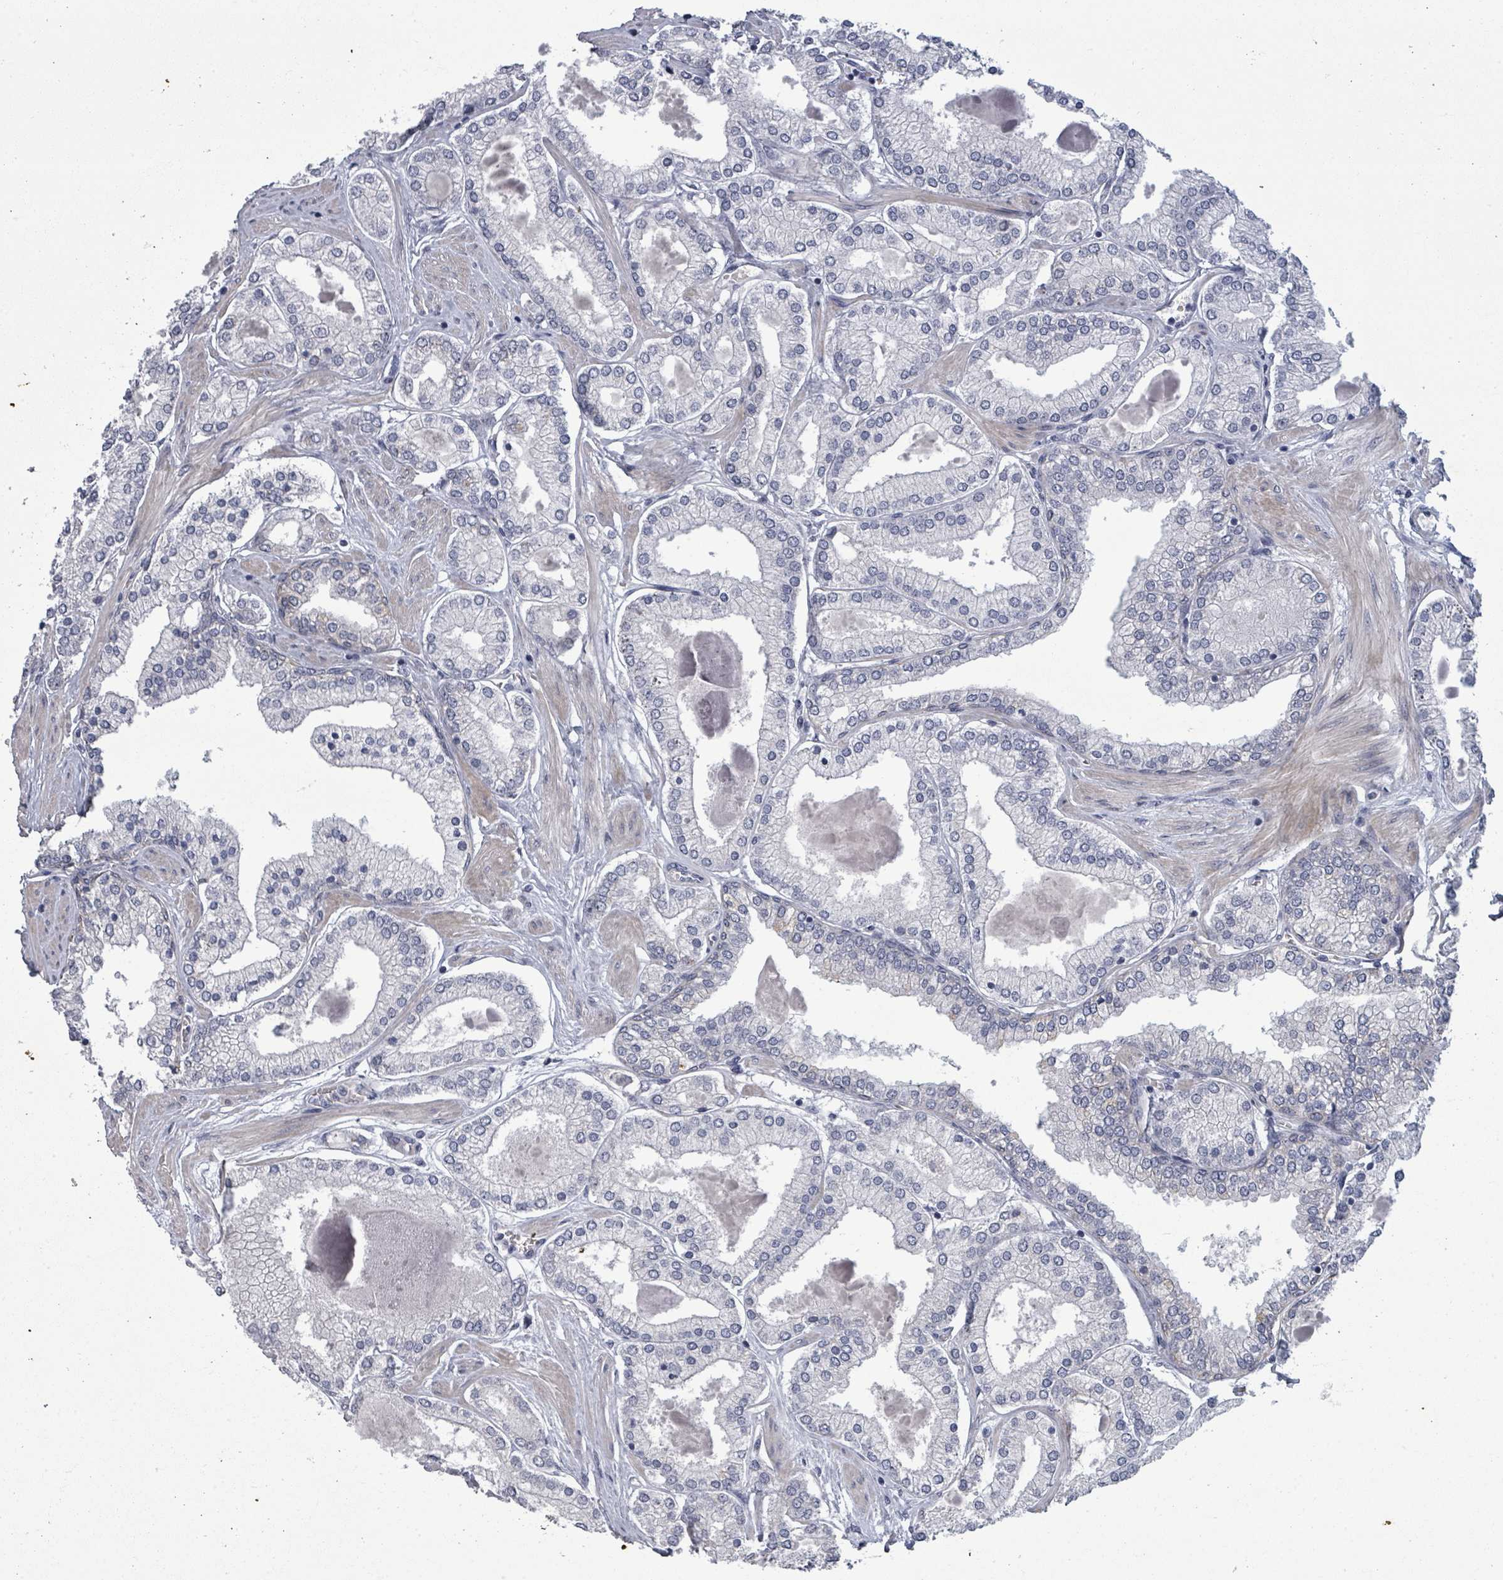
{"staining": {"intensity": "negative", "quantity": "none", "location": "none"}, "tissue": "prostate cancer", "cell_type": "Tumor cells", "image_type": "cancer", "snomed": [{"axis": "morphology", "description": "Adenocarcinoma, Low grade"}, {"axis": "topography", "description": "Prostate"}], "caption": "This is an immunohistochemistry (IHC) photomicrograph of human prostate adenocarcinoma (low-grade). There is no staining in tumor cells.", "gene": "ASB12", "patient": {"sex": "male", "age": 42}}